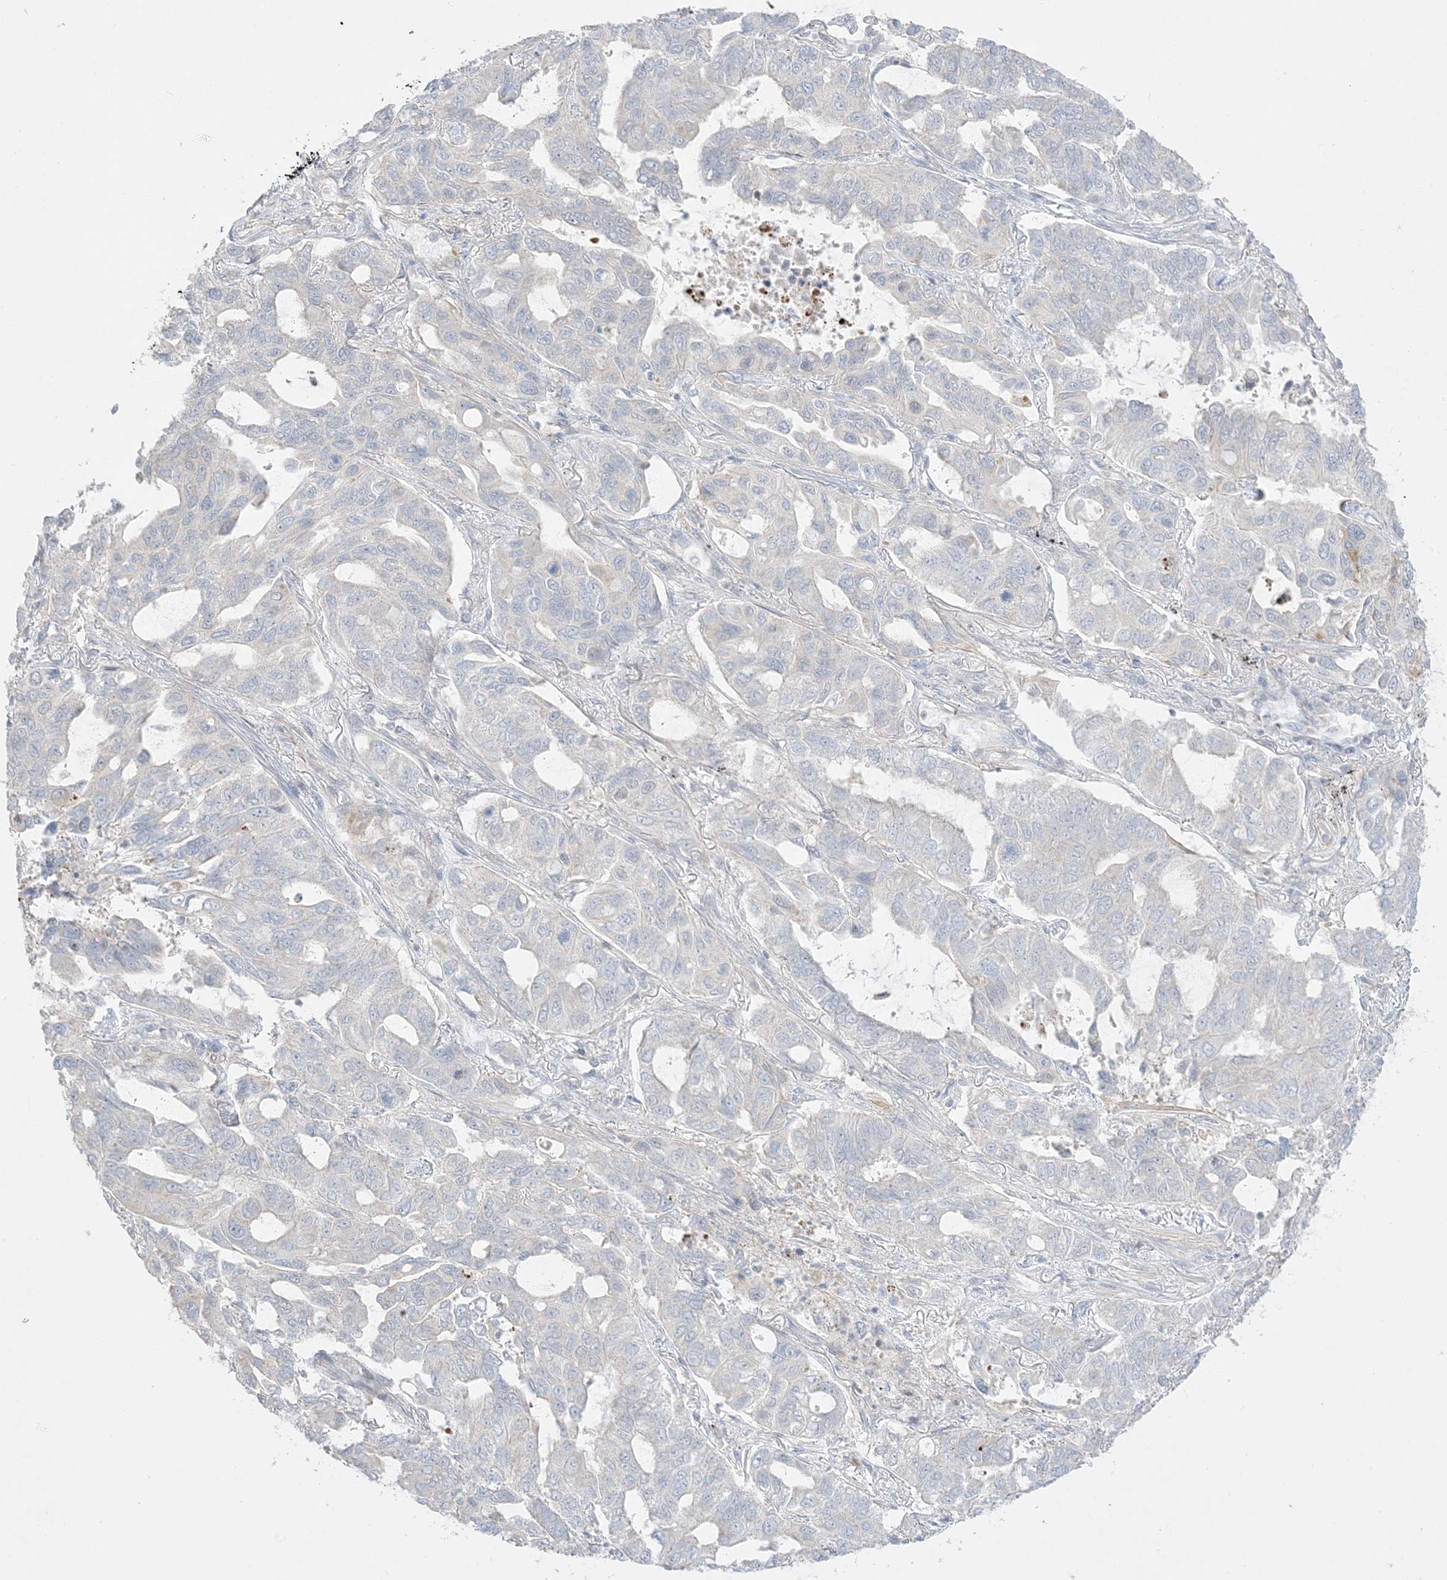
{"staining": {"intensity": "negative", "quantity": "none", "location": "none"}, "tissue": "lung cancer", "cell_type": "Tumor cells", "image_type": "cancer", "snomed": [{"axis": "morphology", "description": "Adenocarcinoma, NOS"}, {"axis": "topography", "description": "Lung"}], "caption": "This is an IHC image of lung cancer. There is no staining in tumor cells.", "gene": "ARHGEF9", "patient": {"sex": "male", "age": 64}}